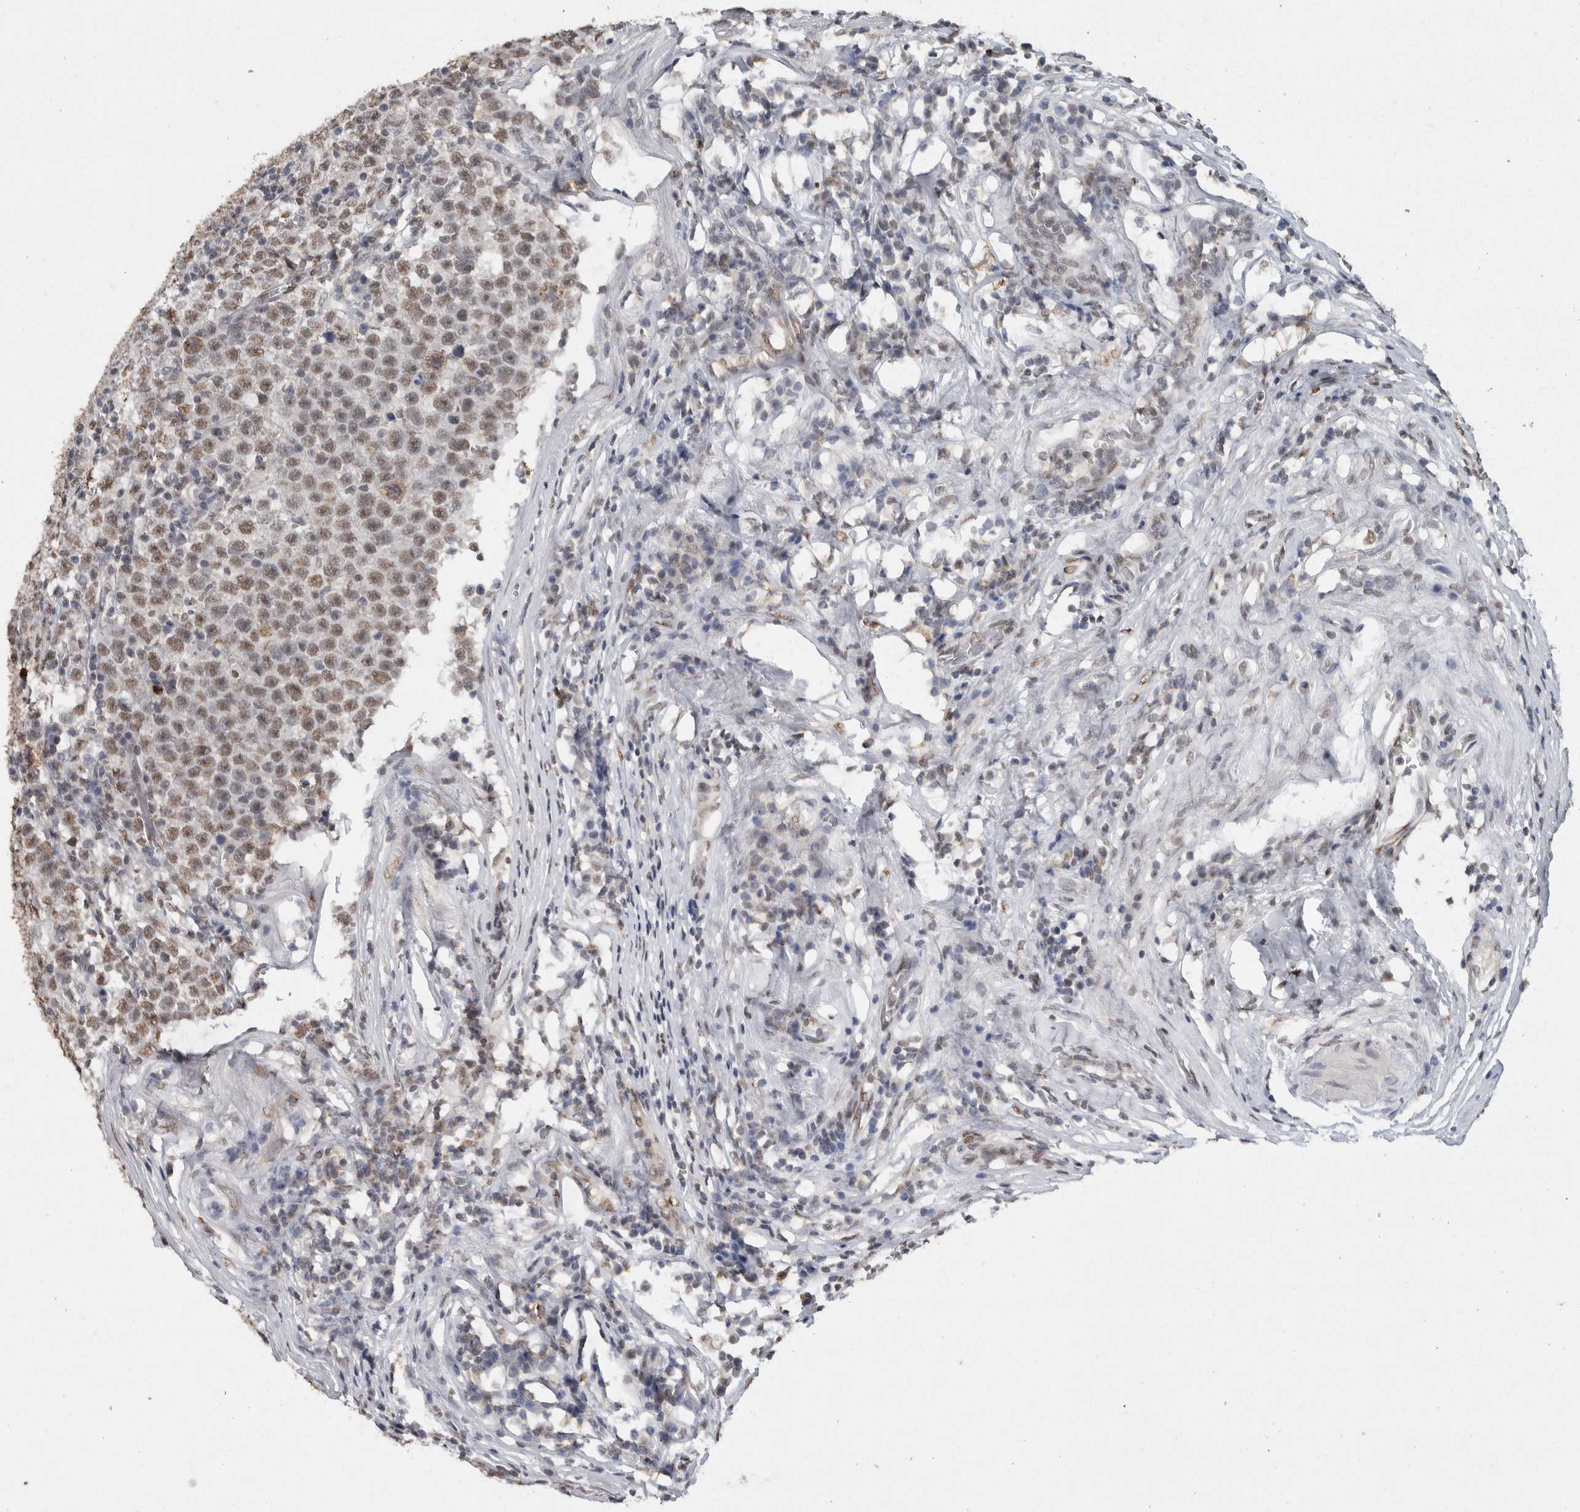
{"staining": {"intensity": "weak", "quantity": ">75%", "location": "nuclear"}, "tissue": "testis cancer", "cell_type": "Tumor cells", "image_type": "cancer", "snomed": [{"axis": "morphology", "description": "Seminoma, NOS"}, {"axis": "topography", "description": "Testis"}], "caption": "Weak nuclear positivity for a protein is identified in about >75% of tumor cells of testis cancer using immunohistochemistry.", "gene": "RPS6KA2", "patient": {"sex": "male", "age": 43}}